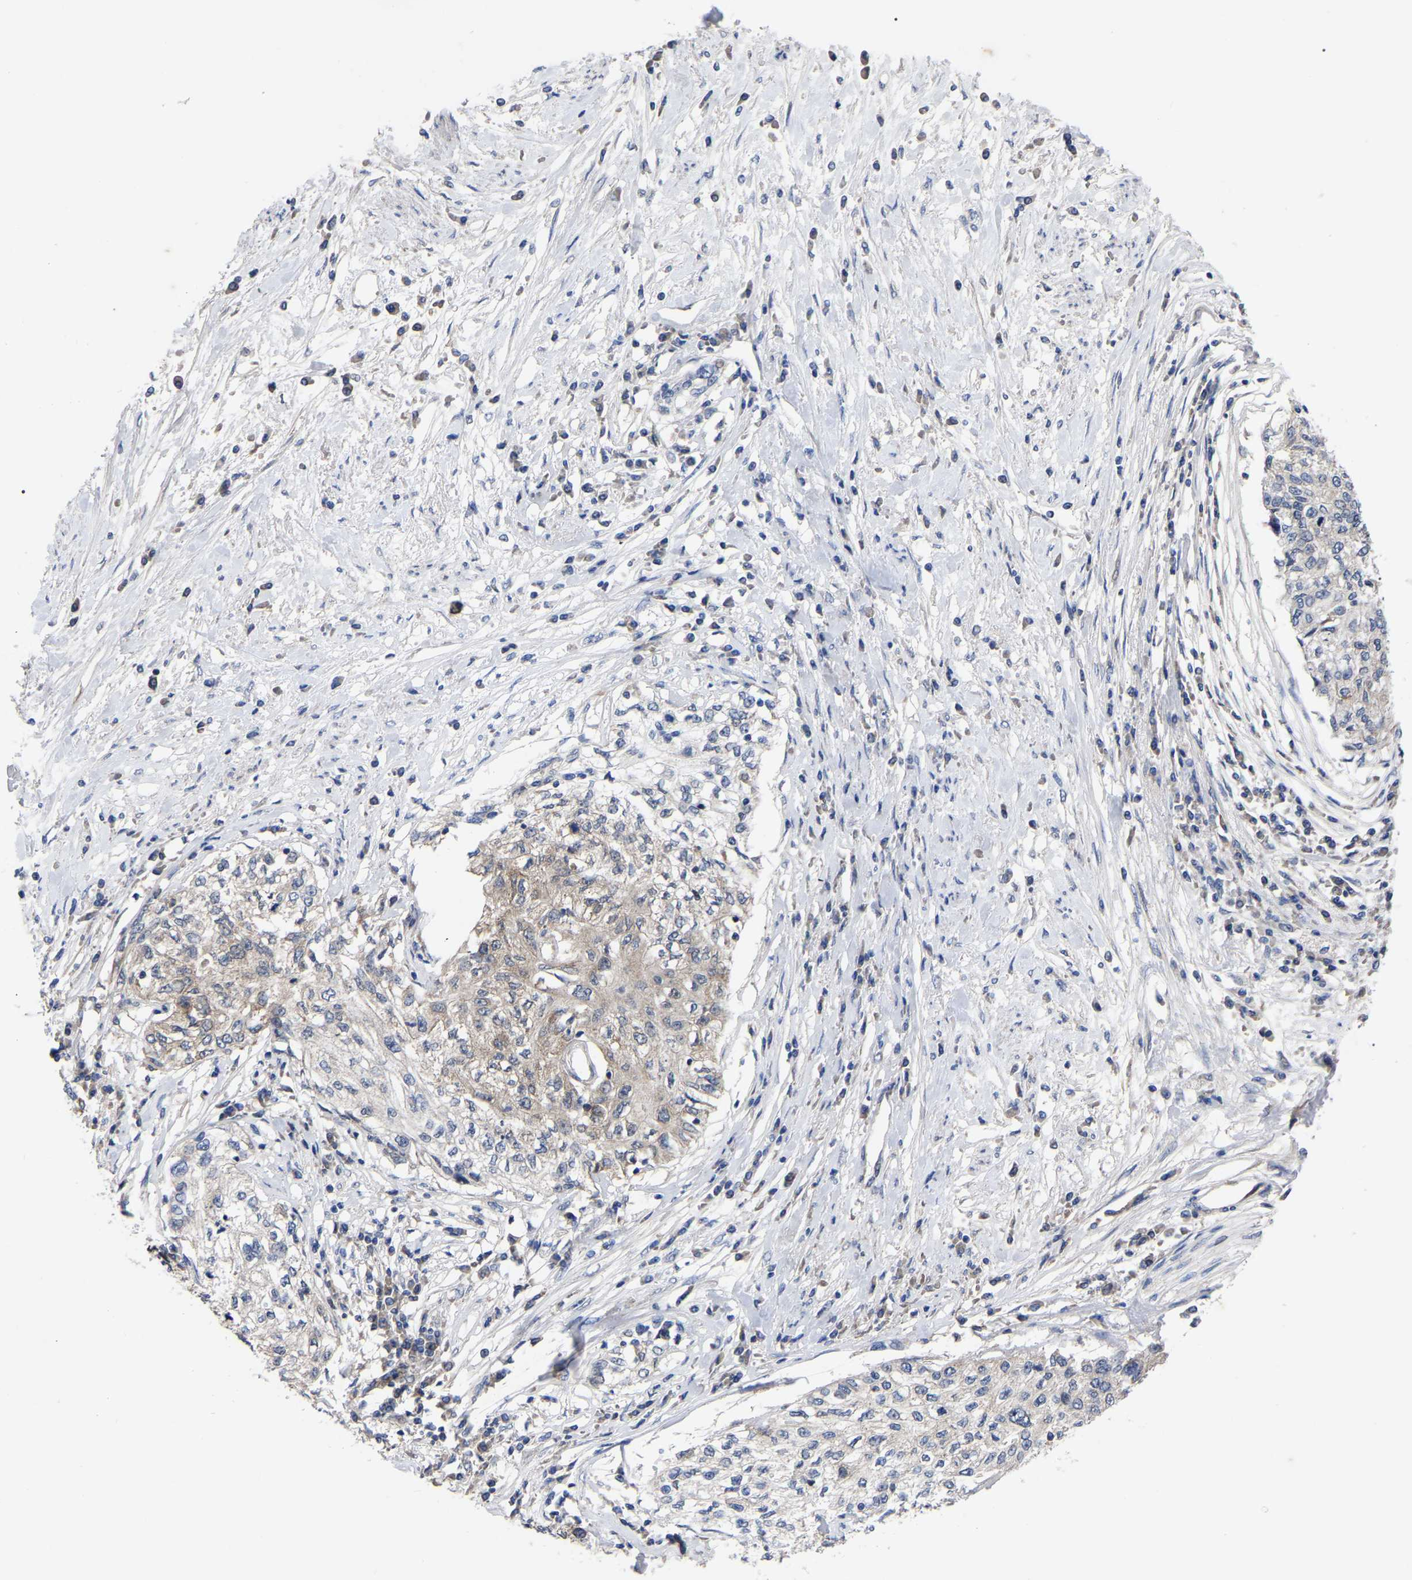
{"staining": {"intensity": "negative", "quantity": "none", "location": "none"}, "tissue": "cervical cancer", "cell_type": "Tumor cells", "image_type": "cancer", "snomed": [{"axis": "morphology", "description": "Squamous cell carcinoma, NOS"}, {"axis": "topography", "description": "Cervix"}], "caption": "Squamous cell carcinoma (cervical) stained for a protein using immunohistochemistry (IHC) displays no expression tumor cells.", "gene": "TCP1", "patient": {"sex": "female", "age": 57}}